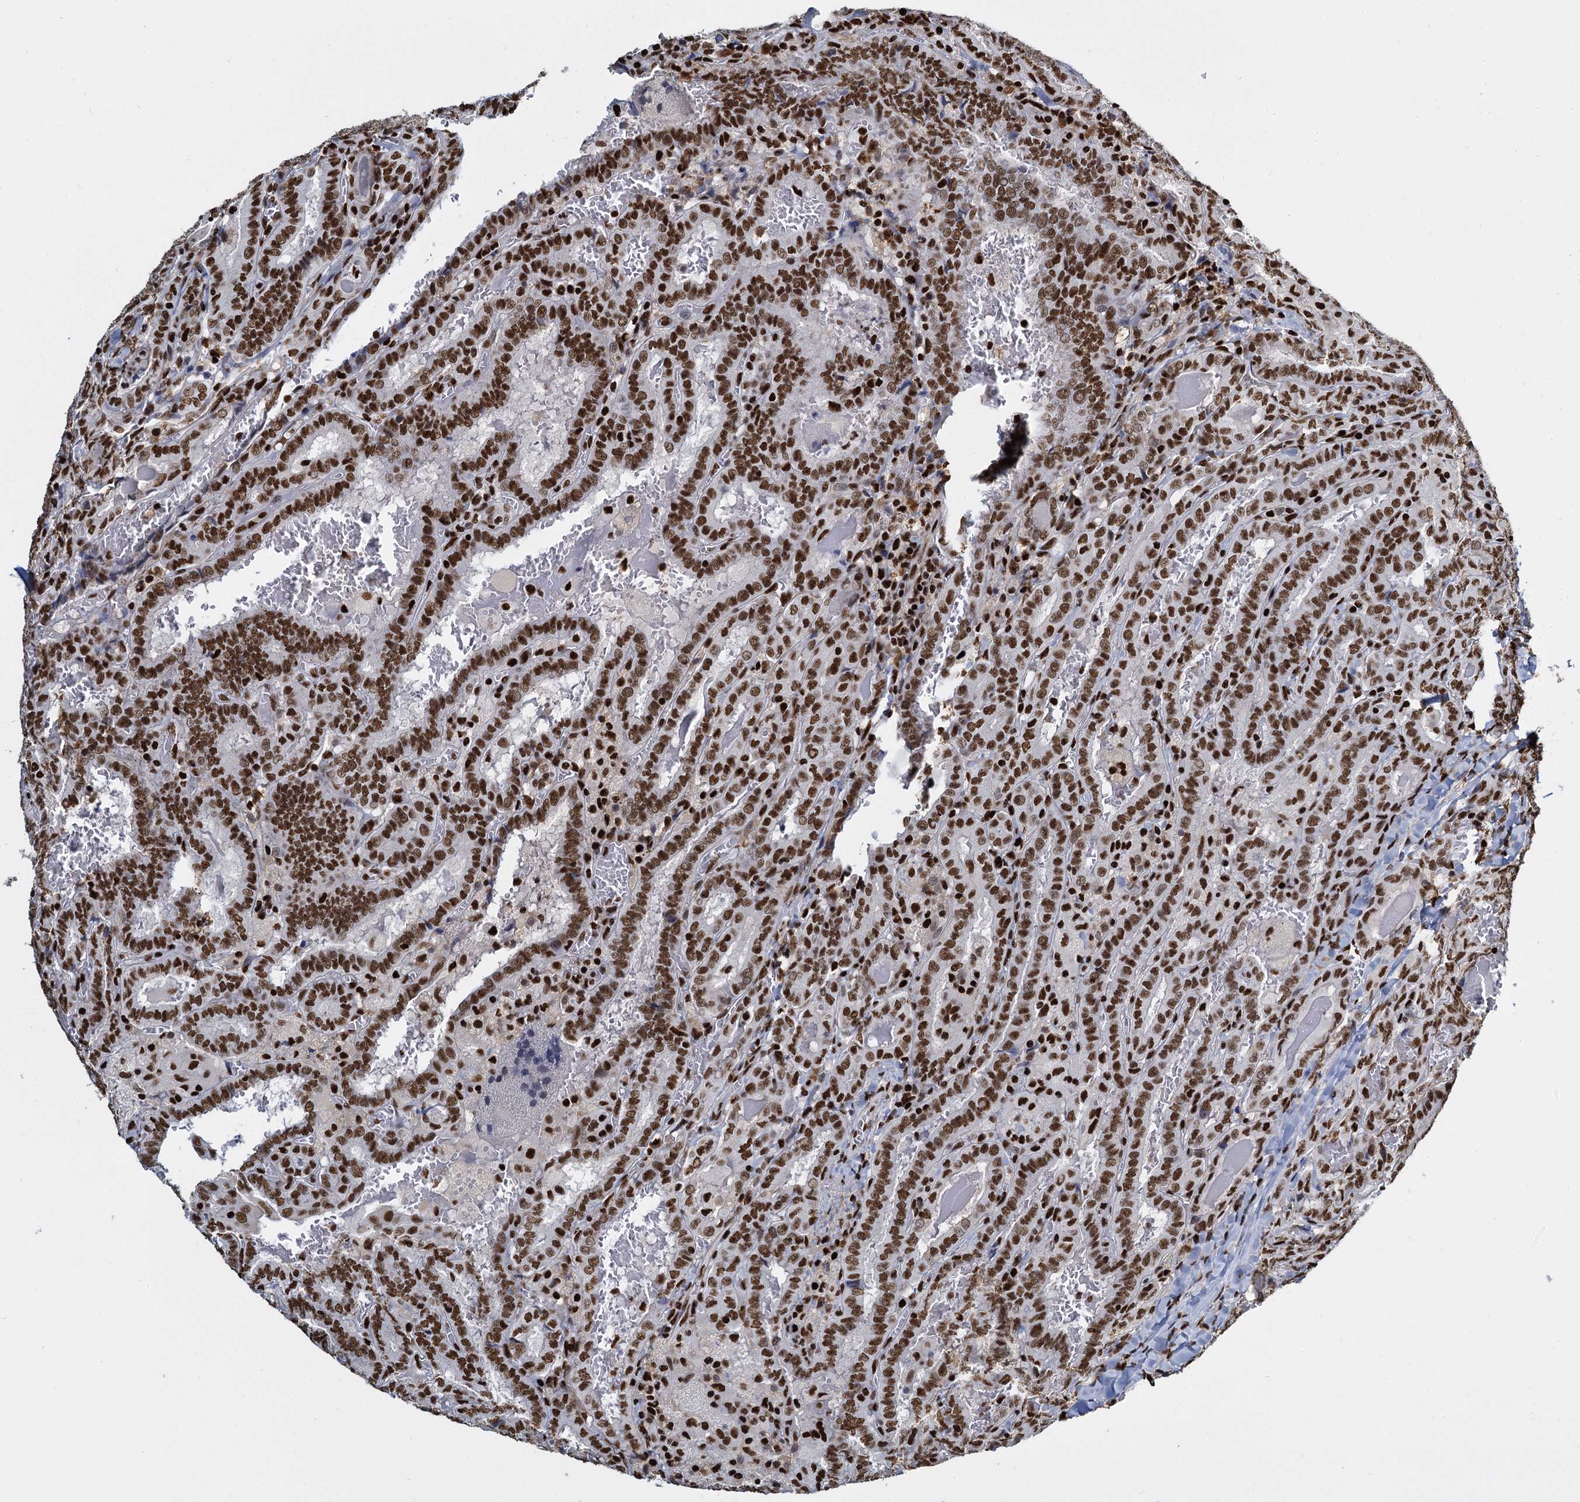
{"staining": {"intensity": "strong", "quantity": ">75%", "location": "nuclear"}, "tissue": "thyroid cancer", "cell_type": "Tumor cells", "image_type": "cancer", "snomed": [{"axis": "morphology", "description": "Papillary adenocarcinoma, NOS"}, {"axis": "topography", "description": "Thyroid gland"}], "caption": "A high amount of strong nuclear positivity is appreciated in approximately >75% of tumor cells in thyroid papillary adenocarcinoma tissue. (DAB (3,3'-diaminobenzidine) IHC, brown staining for protein, blue staining for nuclei).", "gene": "DCPS", "patient": {"sex": "female", "age": 72}}